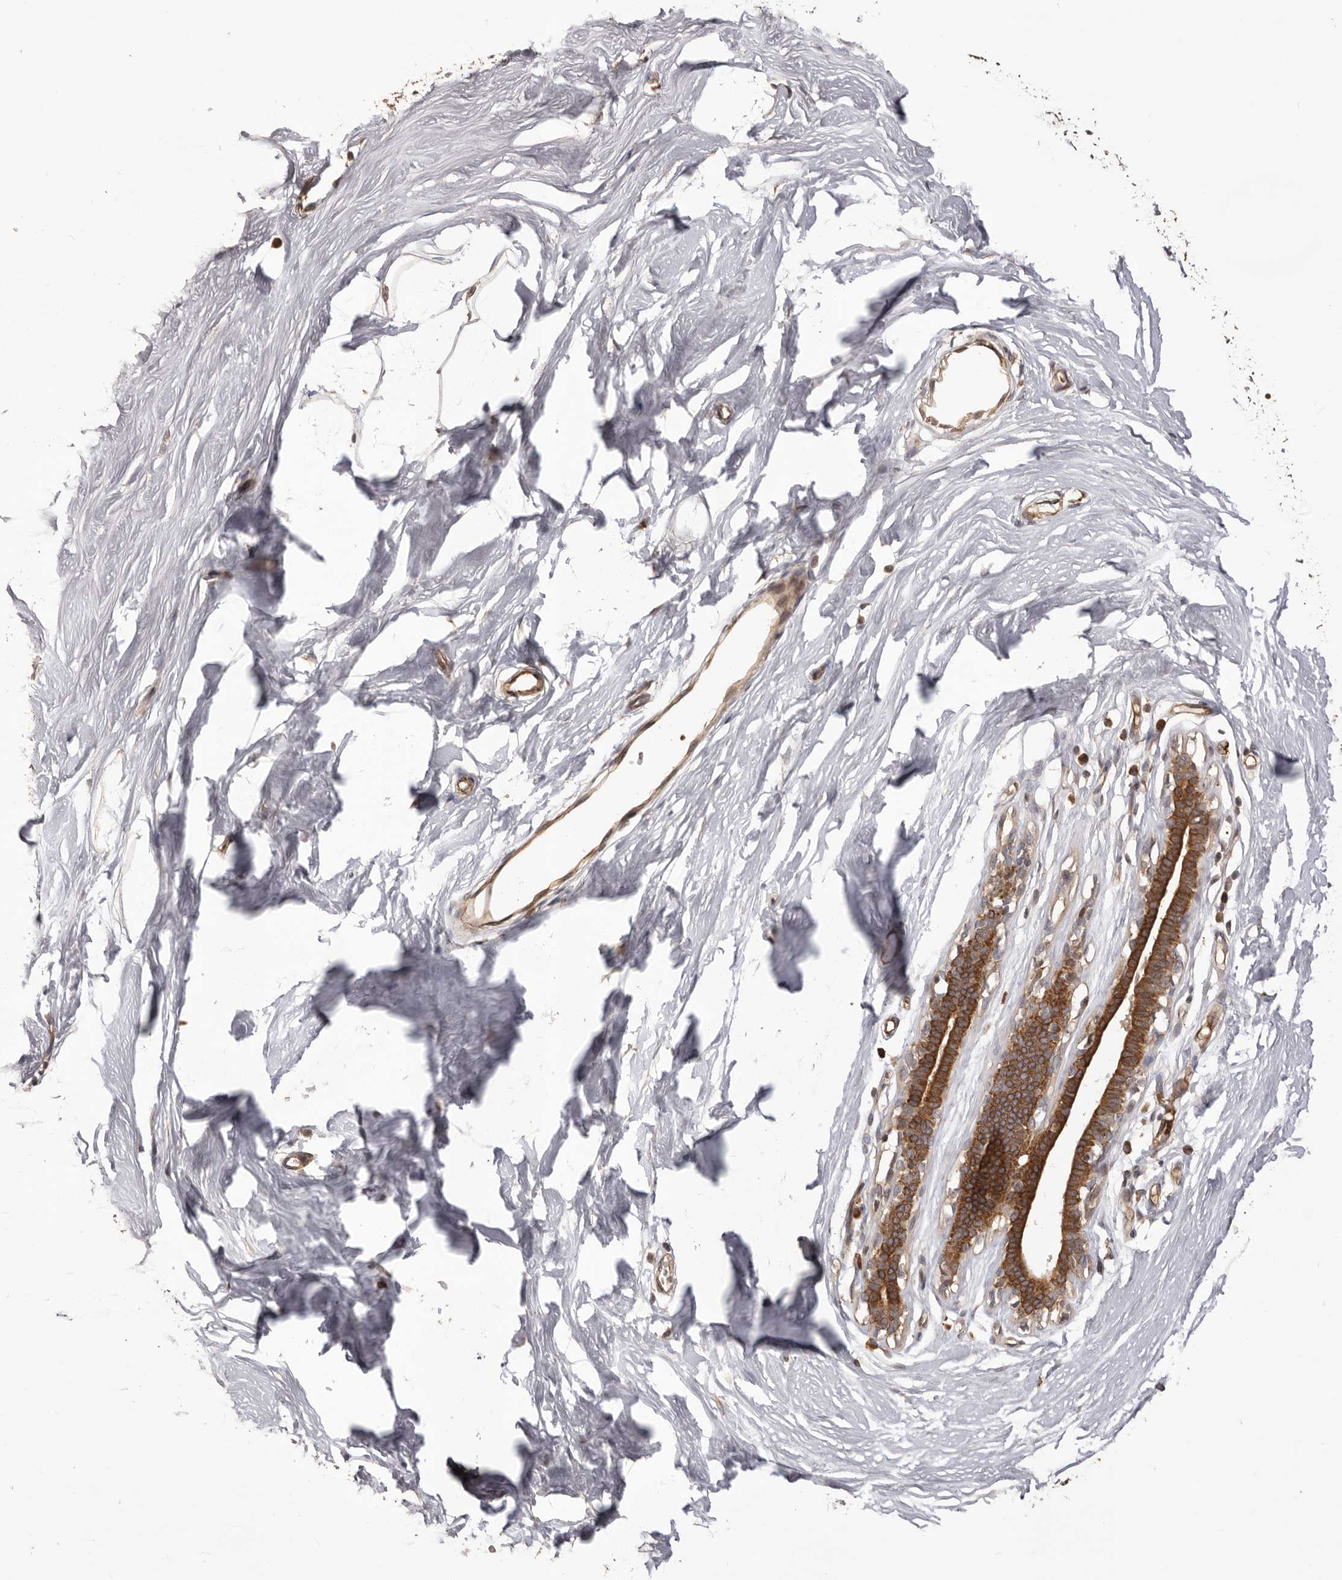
{"staining": {"intensity": "weak", "quantity": "<25%", "location": "cytoplasmic/membranous"}, "tissue": "breast", "cell_type": "Adipocytes", "image_type": "normal", "snomed": [{"axis": "morphology", "description": "Normal tissue, NOS"}, {"axis": "topography", "description": "Breast"}], "caption": "Immunohistochemistry of unremarkable breast displays no expression in adipocytes.", "gene": "QRSL1", "patient": {"sex": "female", "age": 26}}